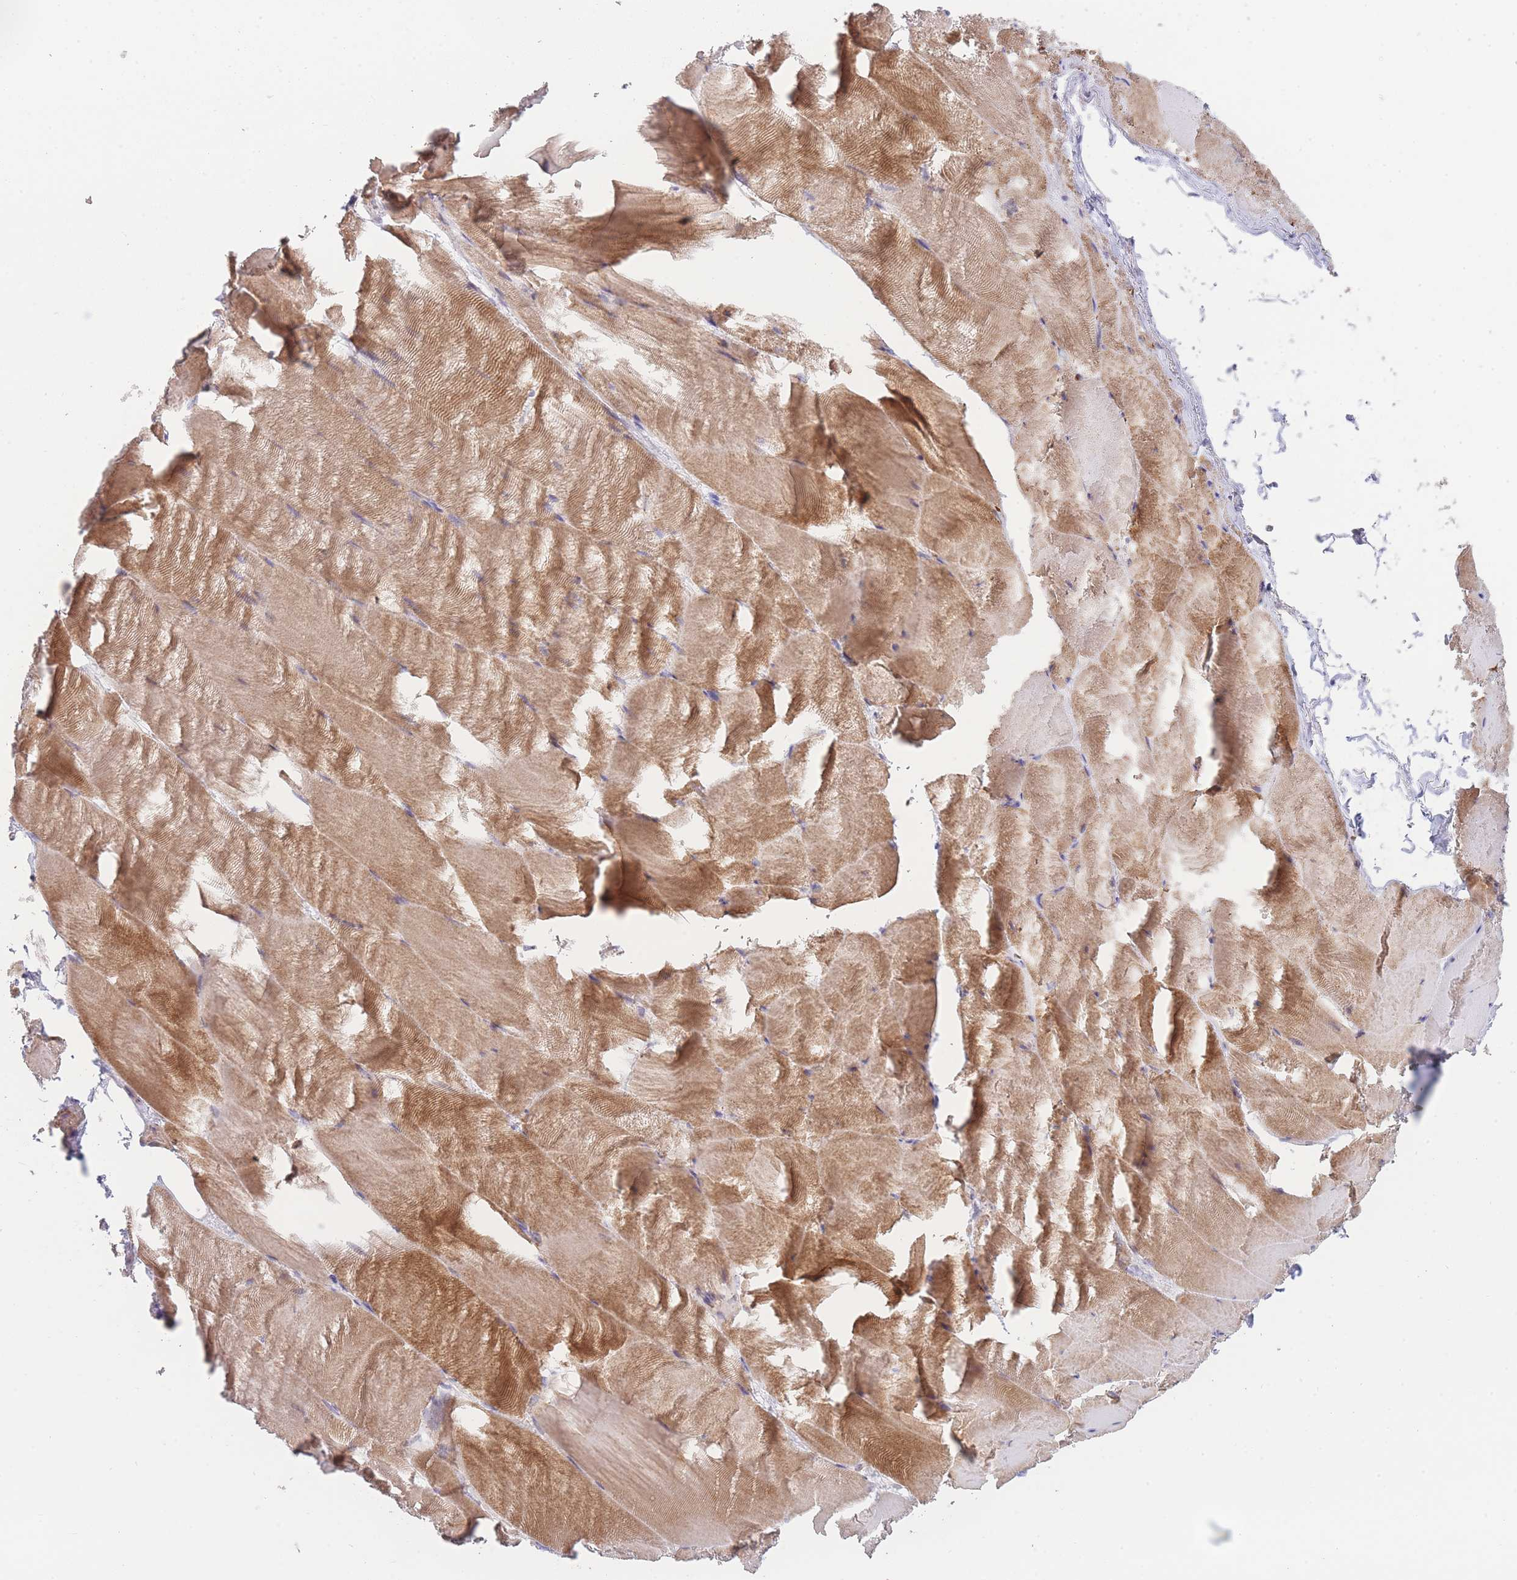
{"staining": {"intensity": "moderate", "quantity": "25%-75%", "location": "cytoplasmic/membranous"}, "tissue": "skeletal muscle", "cell_type": "Myocytes", "image_type": "normal", "snomed": [{"axis": "morphology", "description": "Normal tissue, NOS"}, {"axis": "topography", "description": "Skeletal muscle"}], "caption": "This is an image of IHC staining of benign skeletal muscle, which shows moderate positivity in the cytoplasmic/membranous of myocytes.", "gene": "SMPD4", "patient": {"sex": "female", "age": 64}}